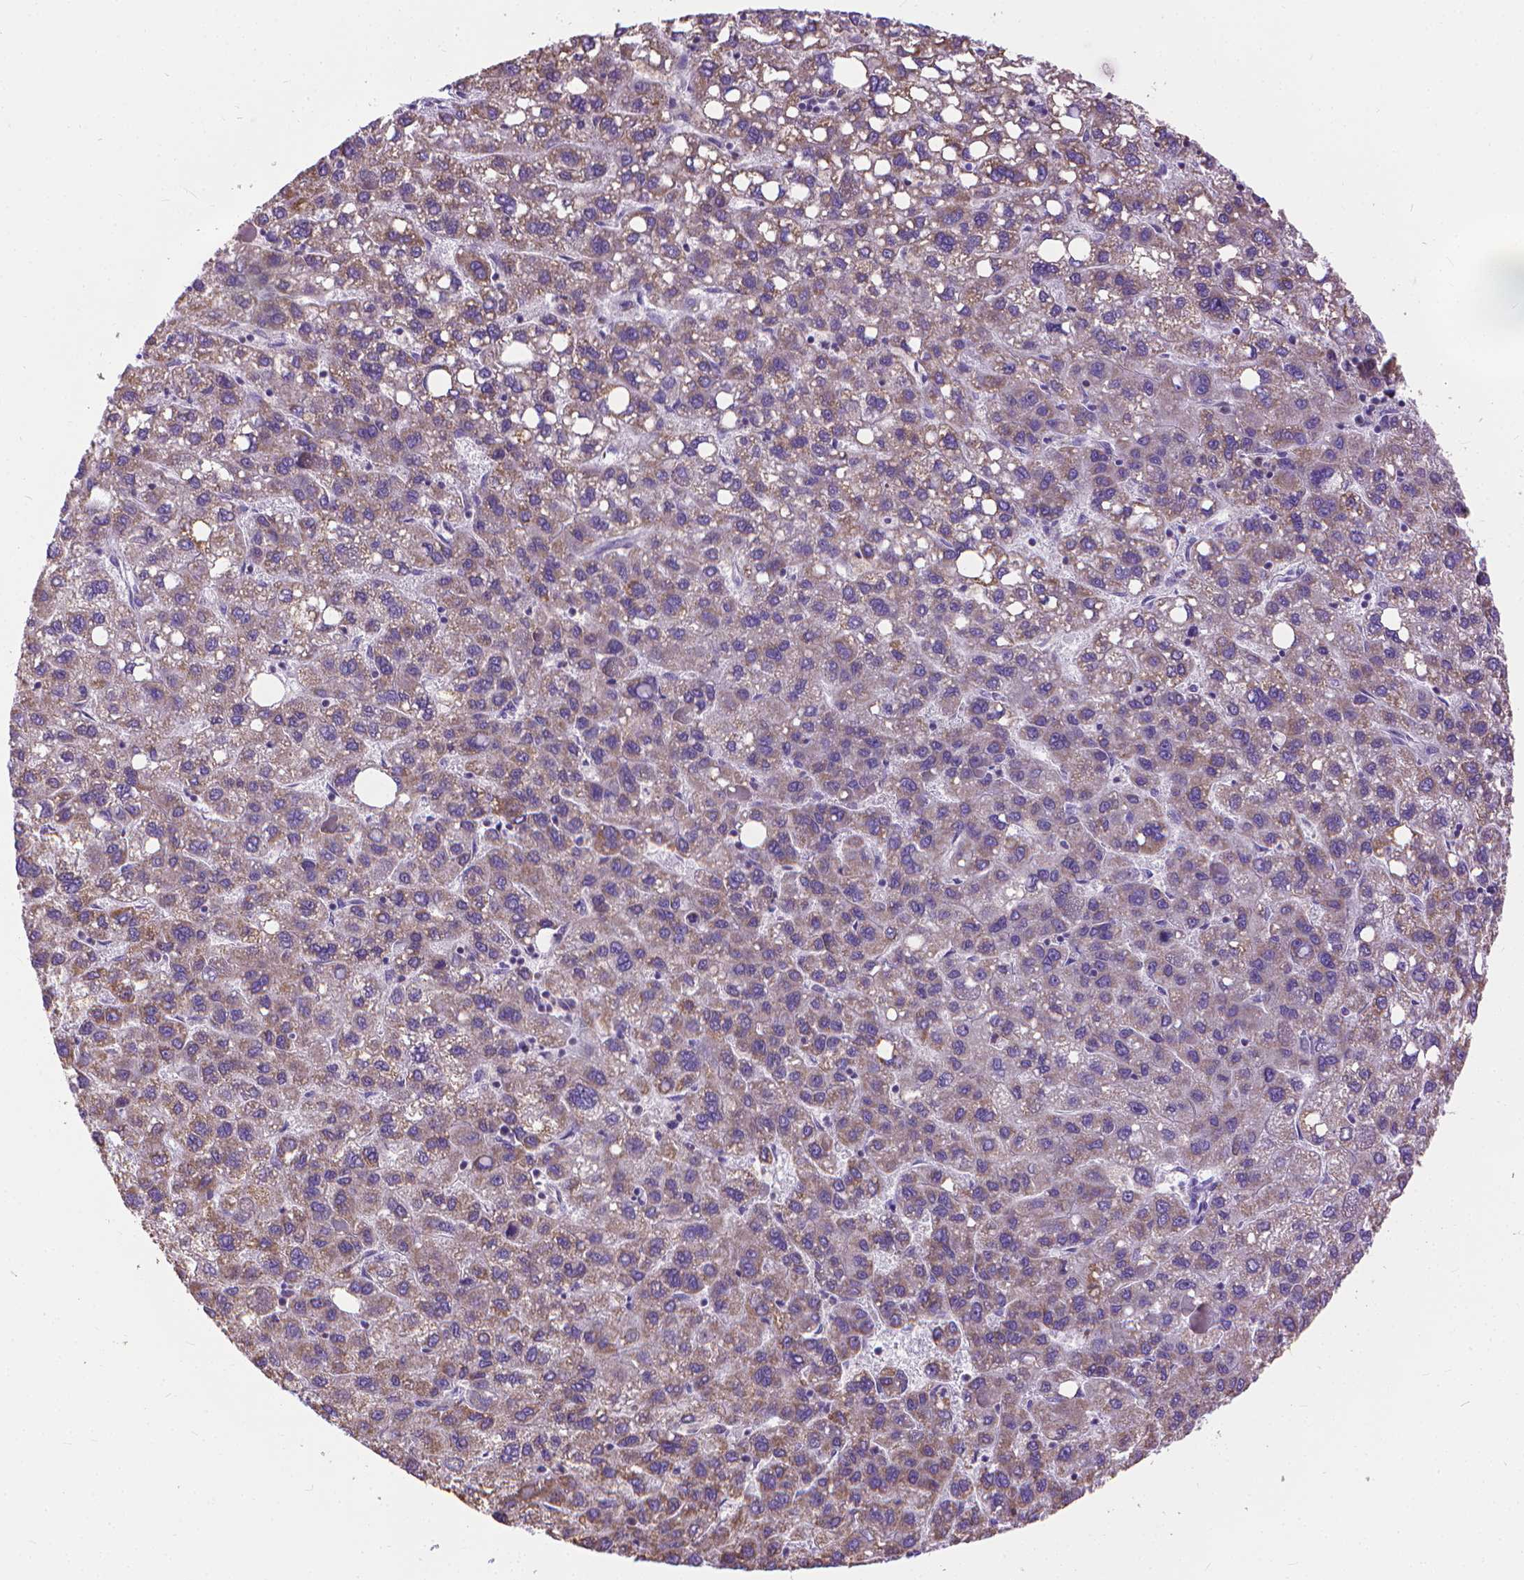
{"staining": {"intensity": "weak", "quantity": "25%-75%", "location": "cytoplasmic/membranous"}, "tissue": "liver cancer", "cell_type": "Tumor cells", "image_type": "cancer", "snomed": [{"axis": "morphology", "description": "Carcinoma, Hepatocellular, NOS"}, {"axis": "topography", "description": "Liver"}], "caption": "A brown stain highlights weak cytoplasmic/membranous positivity of a protein in liver hepatocellular carcinoma tumor cells.", "gene": "SYN1", "patient": {"sex": "female", "age": 82}}